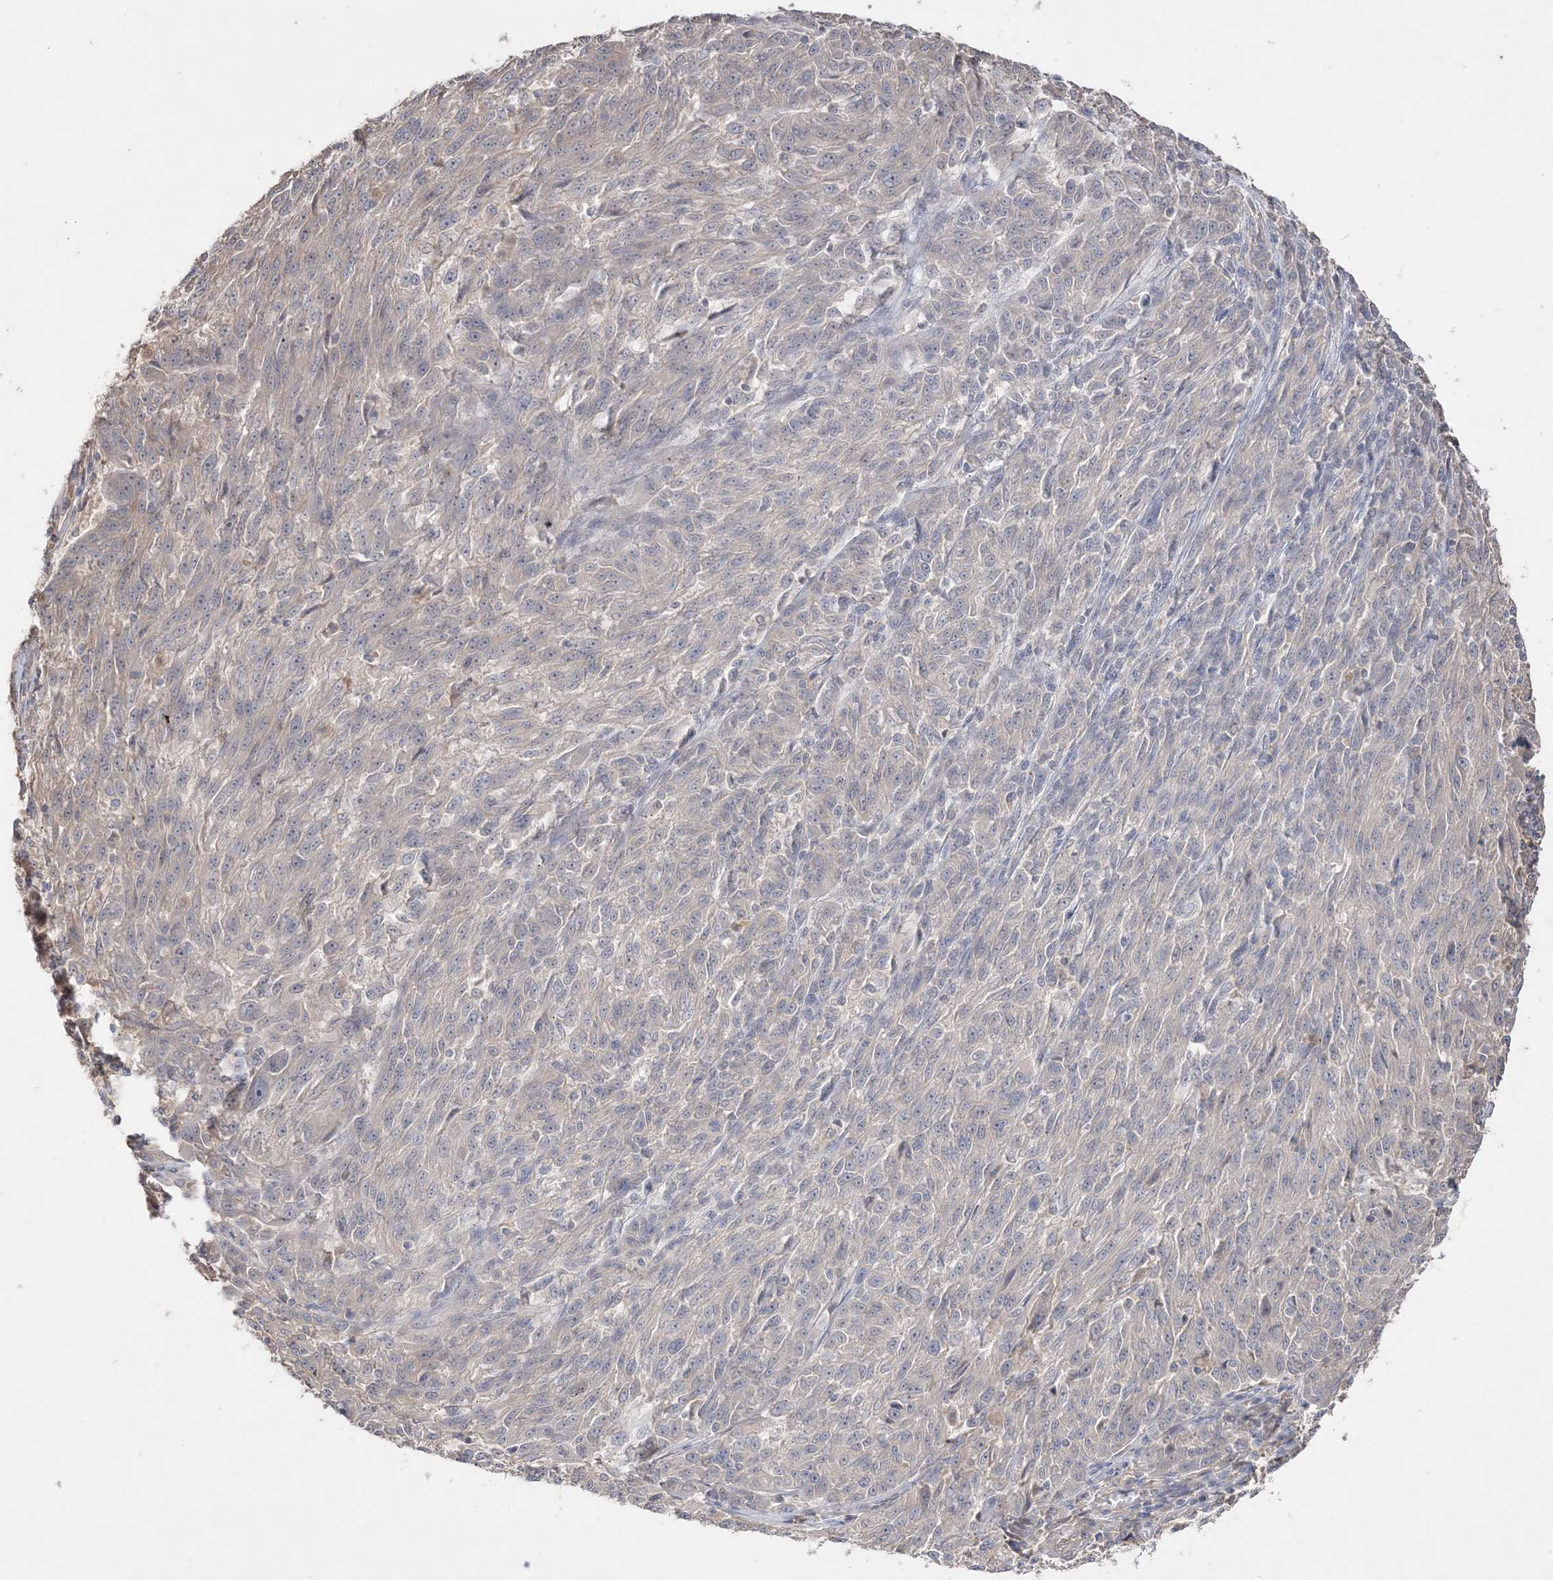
{"staining": {"intensity": "negative", "quantity": "none", "location": "none"}, "tissue": "melanoma", "cell_type": "Tumor cells", "image_type": "cancer", "snomed": [{"axis": "morphology", "description": "Malignant melanoma, NOS"}, {"axis": "topography", "description": "Skin"}], "caption": "Protein analysis of melanoma exhibits no significant positivity in tumor cells.", "gene": "SH3BP4", "patient": {"sex": "male", "age": 53}}